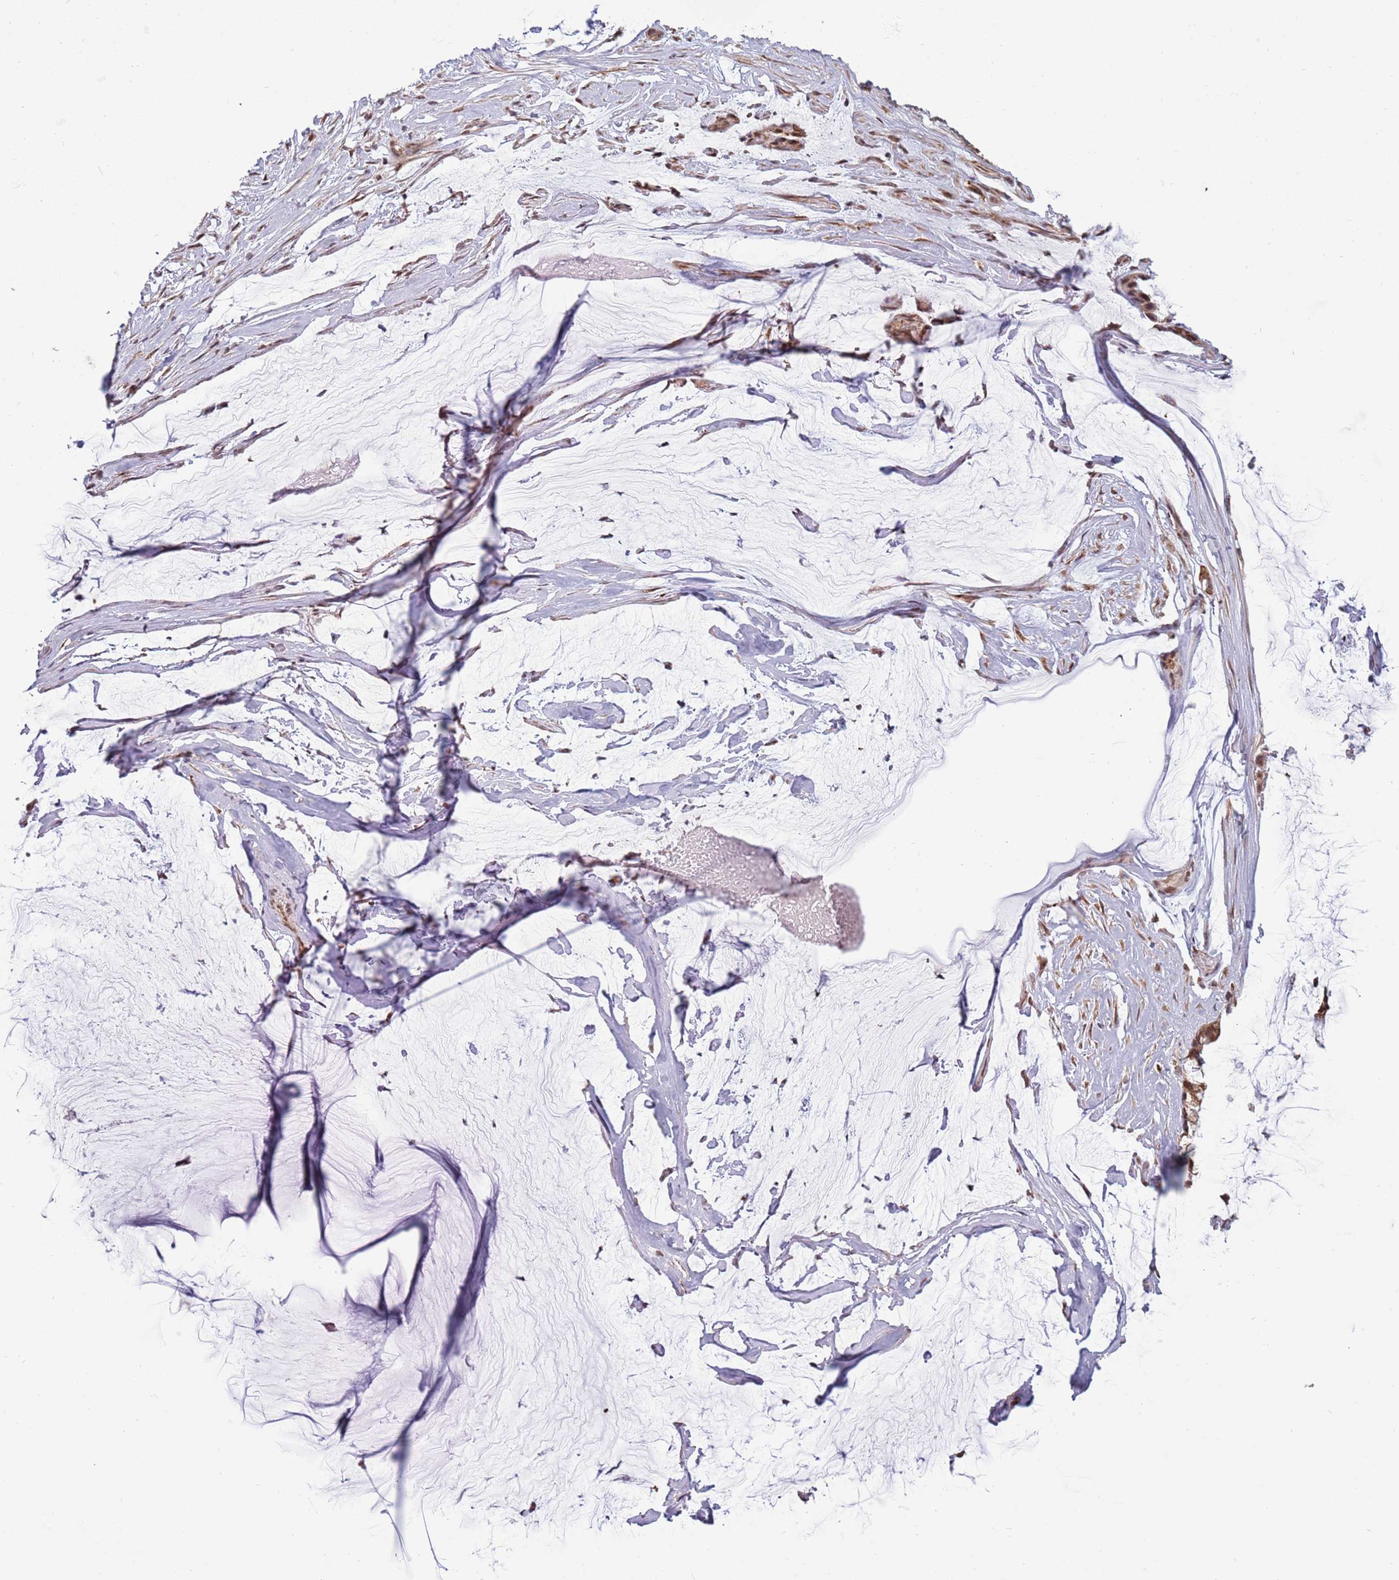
{"staining": {"intensity": "moderate", "quantity": ">75%", "location": "cytoplasmic/membranous,nuclear"}, "tissue": "ovarian cancer", "cell_type": "Tumor cells", "image_type": "cancer", "snomed": [{"axis": "morphology", "description": "Cystadenocarcinoma, mucinous, NOS"}, {"axis": "topography", "description": "Ovary"}], "caption": "Ovarian cancer (mucinous cystadenocarcinoma) was stained to show a protein in brown. There is medium levels of moderate cytoplasmic/membranous and nuclear positivity in approximately >75% of tumor cells.", "gene": "BARD1", "patient": {"sex": "female", "age": 39}}